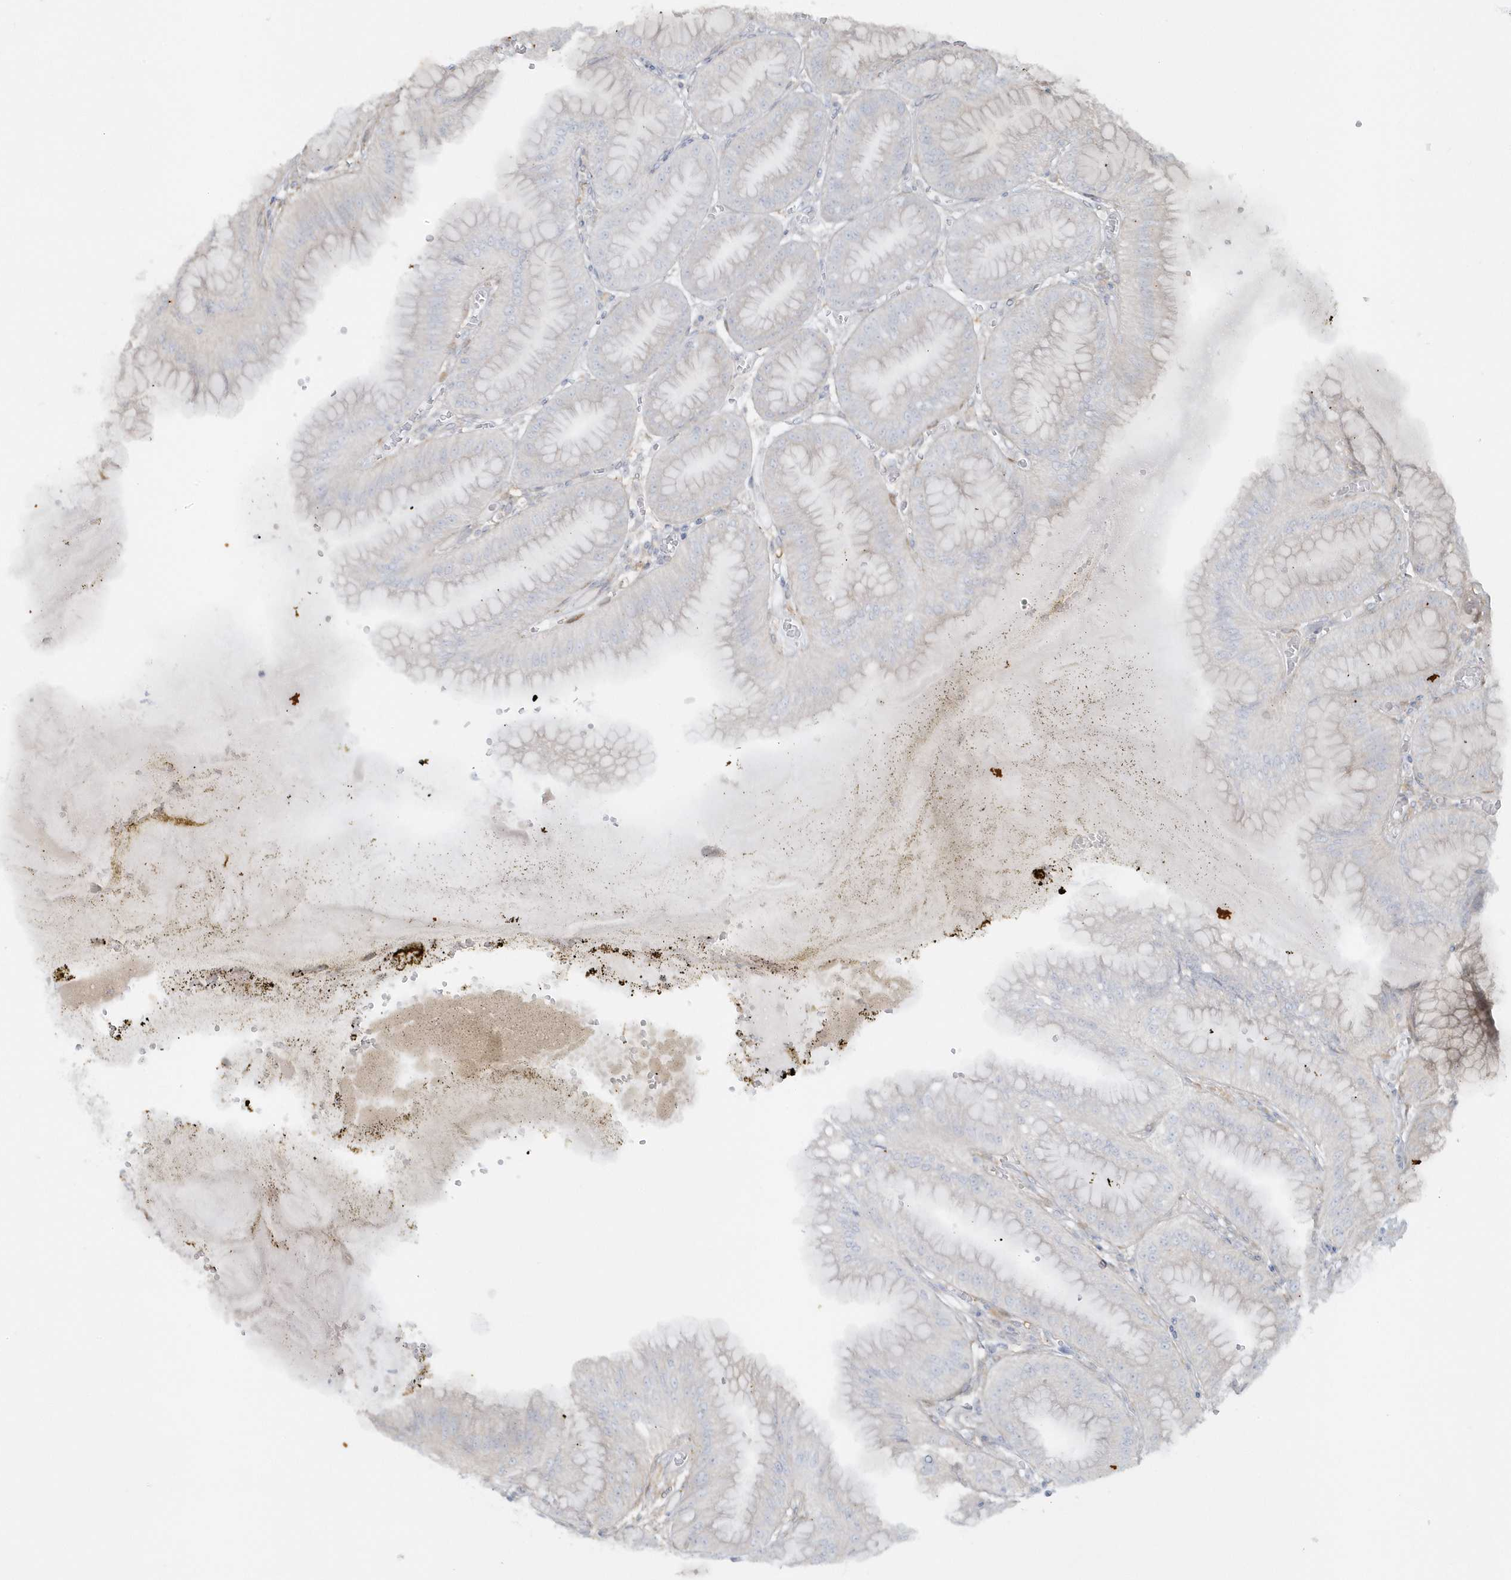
{"staining": {"intensity": "weak", "quantity": "<25%", "location": "cytoplasmic/membranous"}, "tissue": "stomach", "cell_type": "Glandular cells", "image_type": "normal", "snomed": [{"axis": "morphology", "description": "Normal tissue, NOS"}, {"axis": "topography", "description": "Stomach, lower"}], "caption": "DAB immunohistochemical staining of benign stomach demonstrates no significant positivity in glandular cells.", "gene": "CLCN6", "patient": {"sex": "male", "age": 71}}